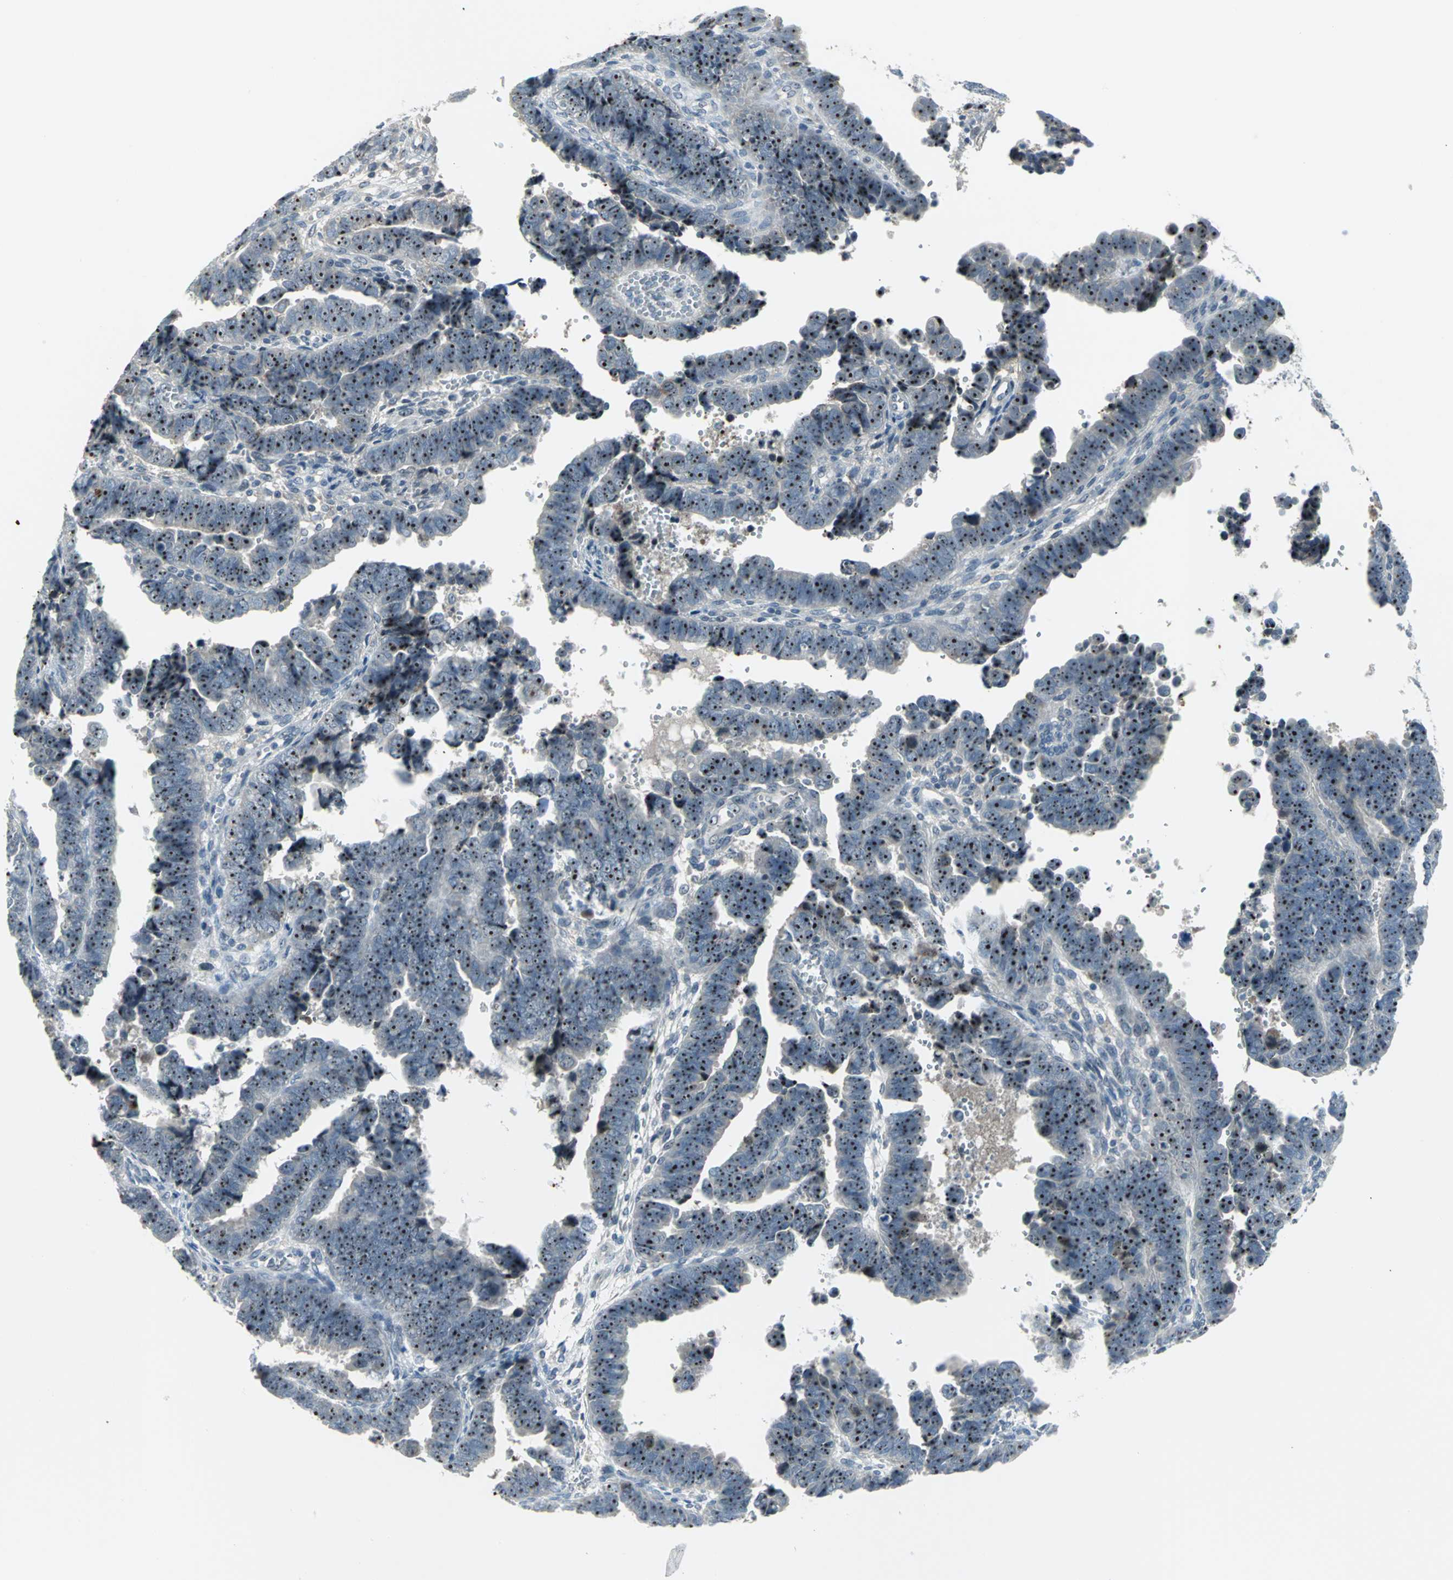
{"staining": {"intensity": "strong", "quantity": ">75%", "location": "nuclear"}, "tissue": "endometrial cancer", "cell_type": "Tumor cells", "image_type": "cancer", "snomed": [{"axis": "morphology", "description": "Adenocarcinoma, NOS"}, {"axis": "topography", "description": "Endometrium"}], "caption": "Immunohistochemical staining of endometrial adenocarcinoma demonstrates strong nuclear protein positivity in about >75% of tumor cells. (DAB IHC, brown staining for protein, blue staining for nuclei).", "gene": "MYBBP1A", "patient": {"sex": "female", "age": 75}}